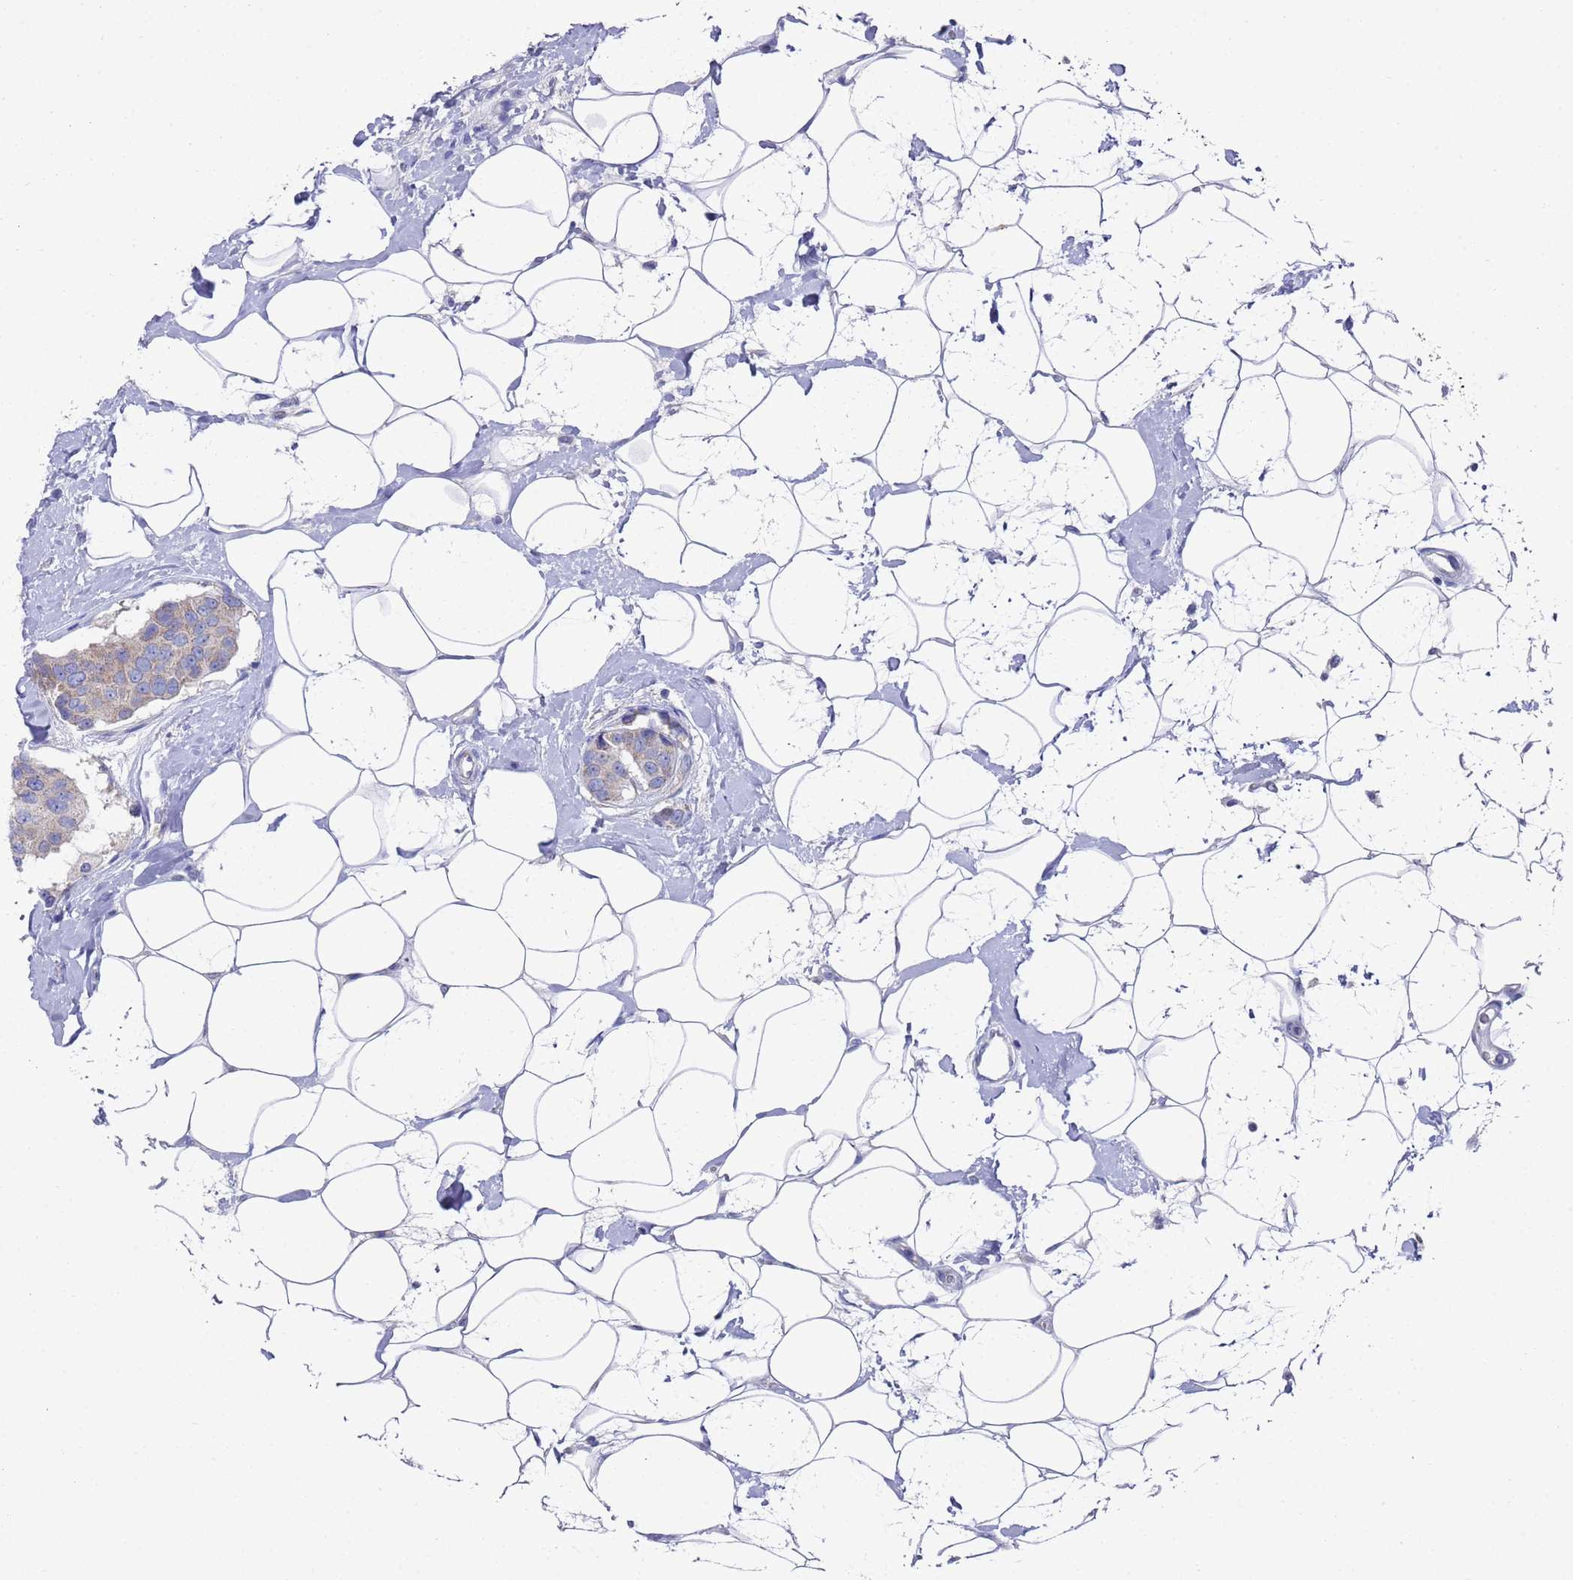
{"staining": {"intensity": "weak", "quantity": "25%-75%", "location": "cytoplasmic/membranous"}, "tissue": "breast cancer", "cell_type": "Tumor cells", "image_type": "cancer", "snomed": [{"axis": "morphology", "description": "Normal tissue, NOS"}, {"axis": "morphology", "description": "Duct carcinoma"}, {"axis": "topography", "description": "Breast"}], "caption": "DAB (3,3'-diaminobenzidine) immunohistochemical staining of human breast cancer demonstrates weak cytoplasmic/membranous protein staining in approximately 25%-75% of tumor cells.", "gene": "NPEPPS", "patient": {"sex": "female", "age": 39}}